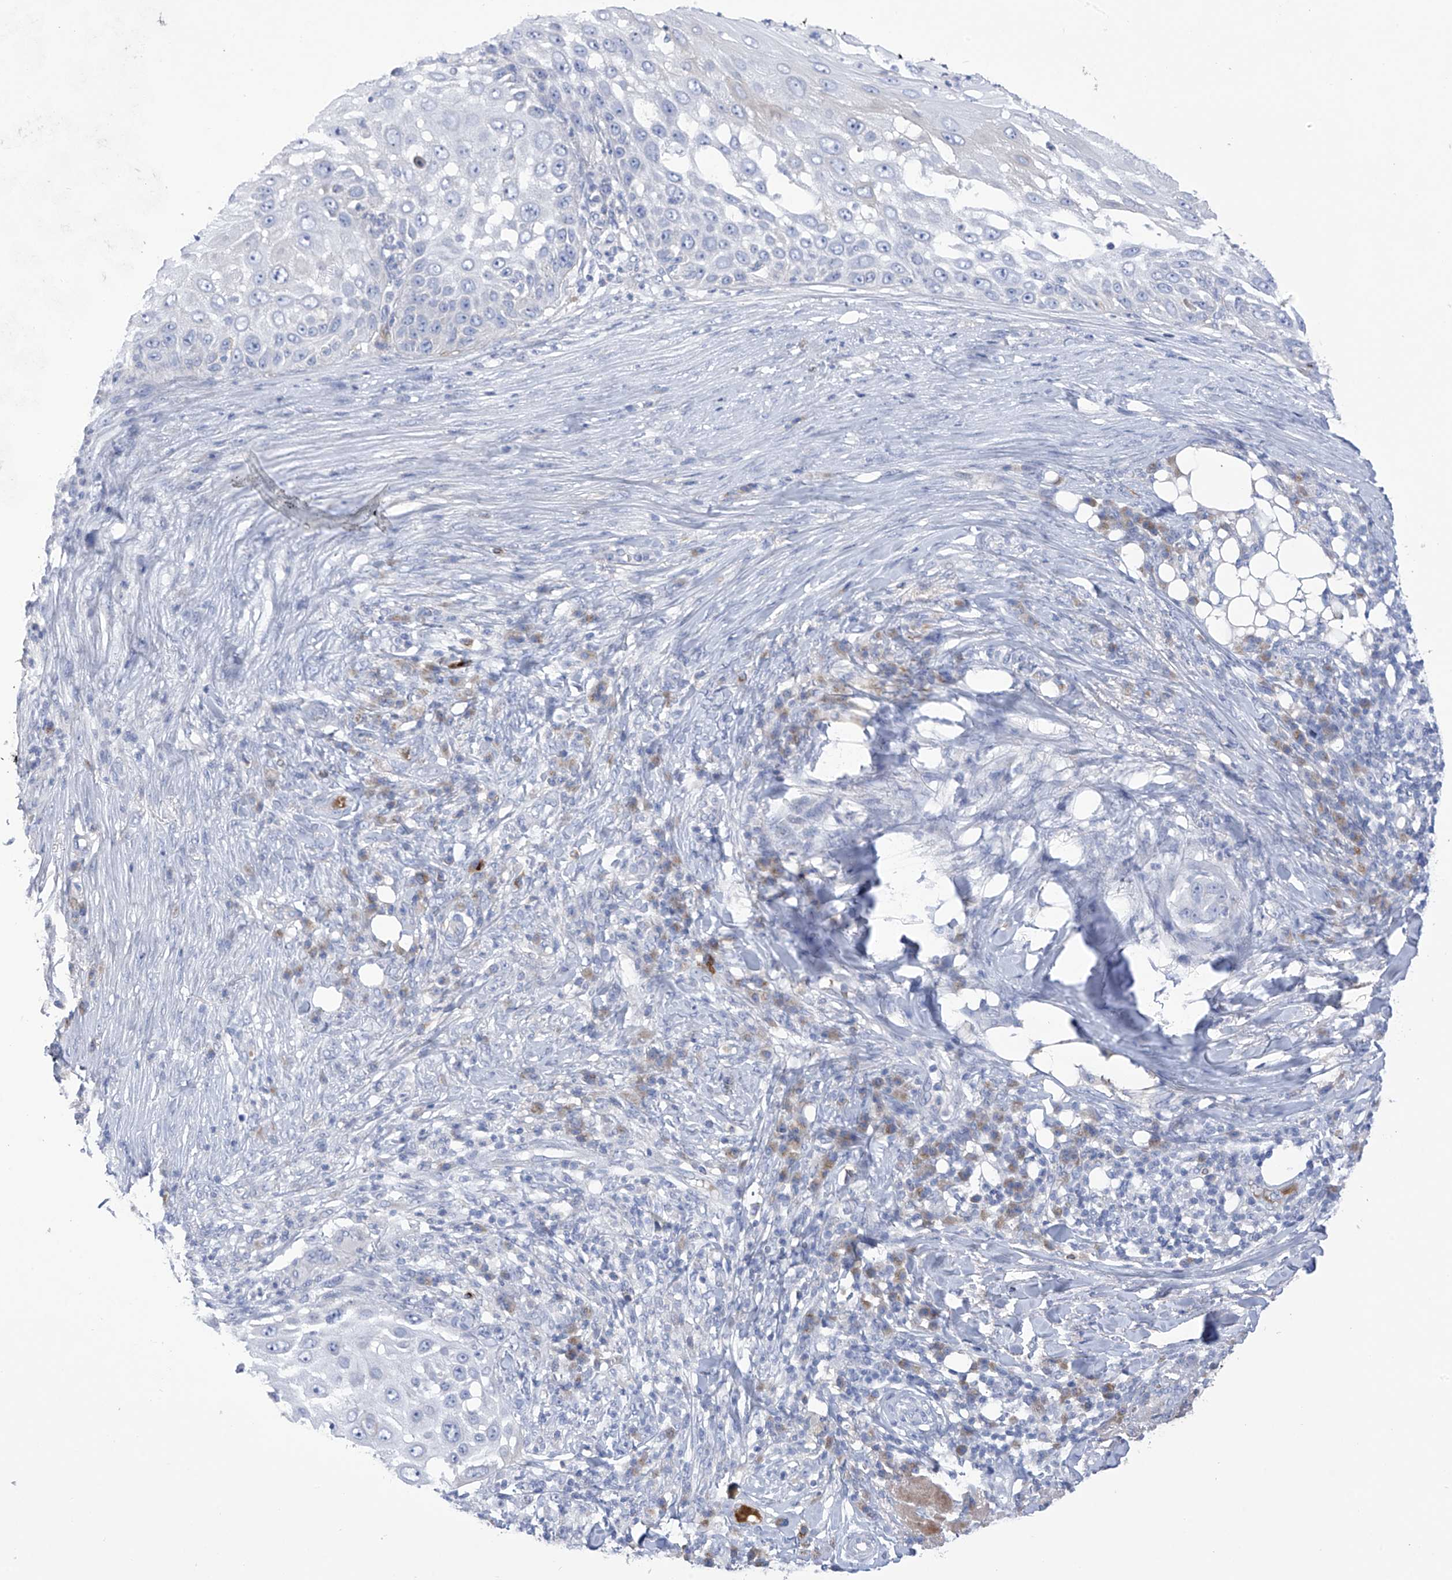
{"staining": {"intensity": "negative", "quantity": "none", "location": "none"}, "tissue": "skin cancer", "cell_type": "Tumor cells", "image_type": "cancer", "snomed": [{"axis": "morphology", "description": "Squamous cell carcinoma, NOS"}, {"axis": "topography", "description": "Skin"}], "caption": "Photomicrograph shows no protein expression in tumor cells of skin squamous cell carcinoma tissue.", "gene": "SLCO4A1", "patient": {"sex": "female", "age": 44}}